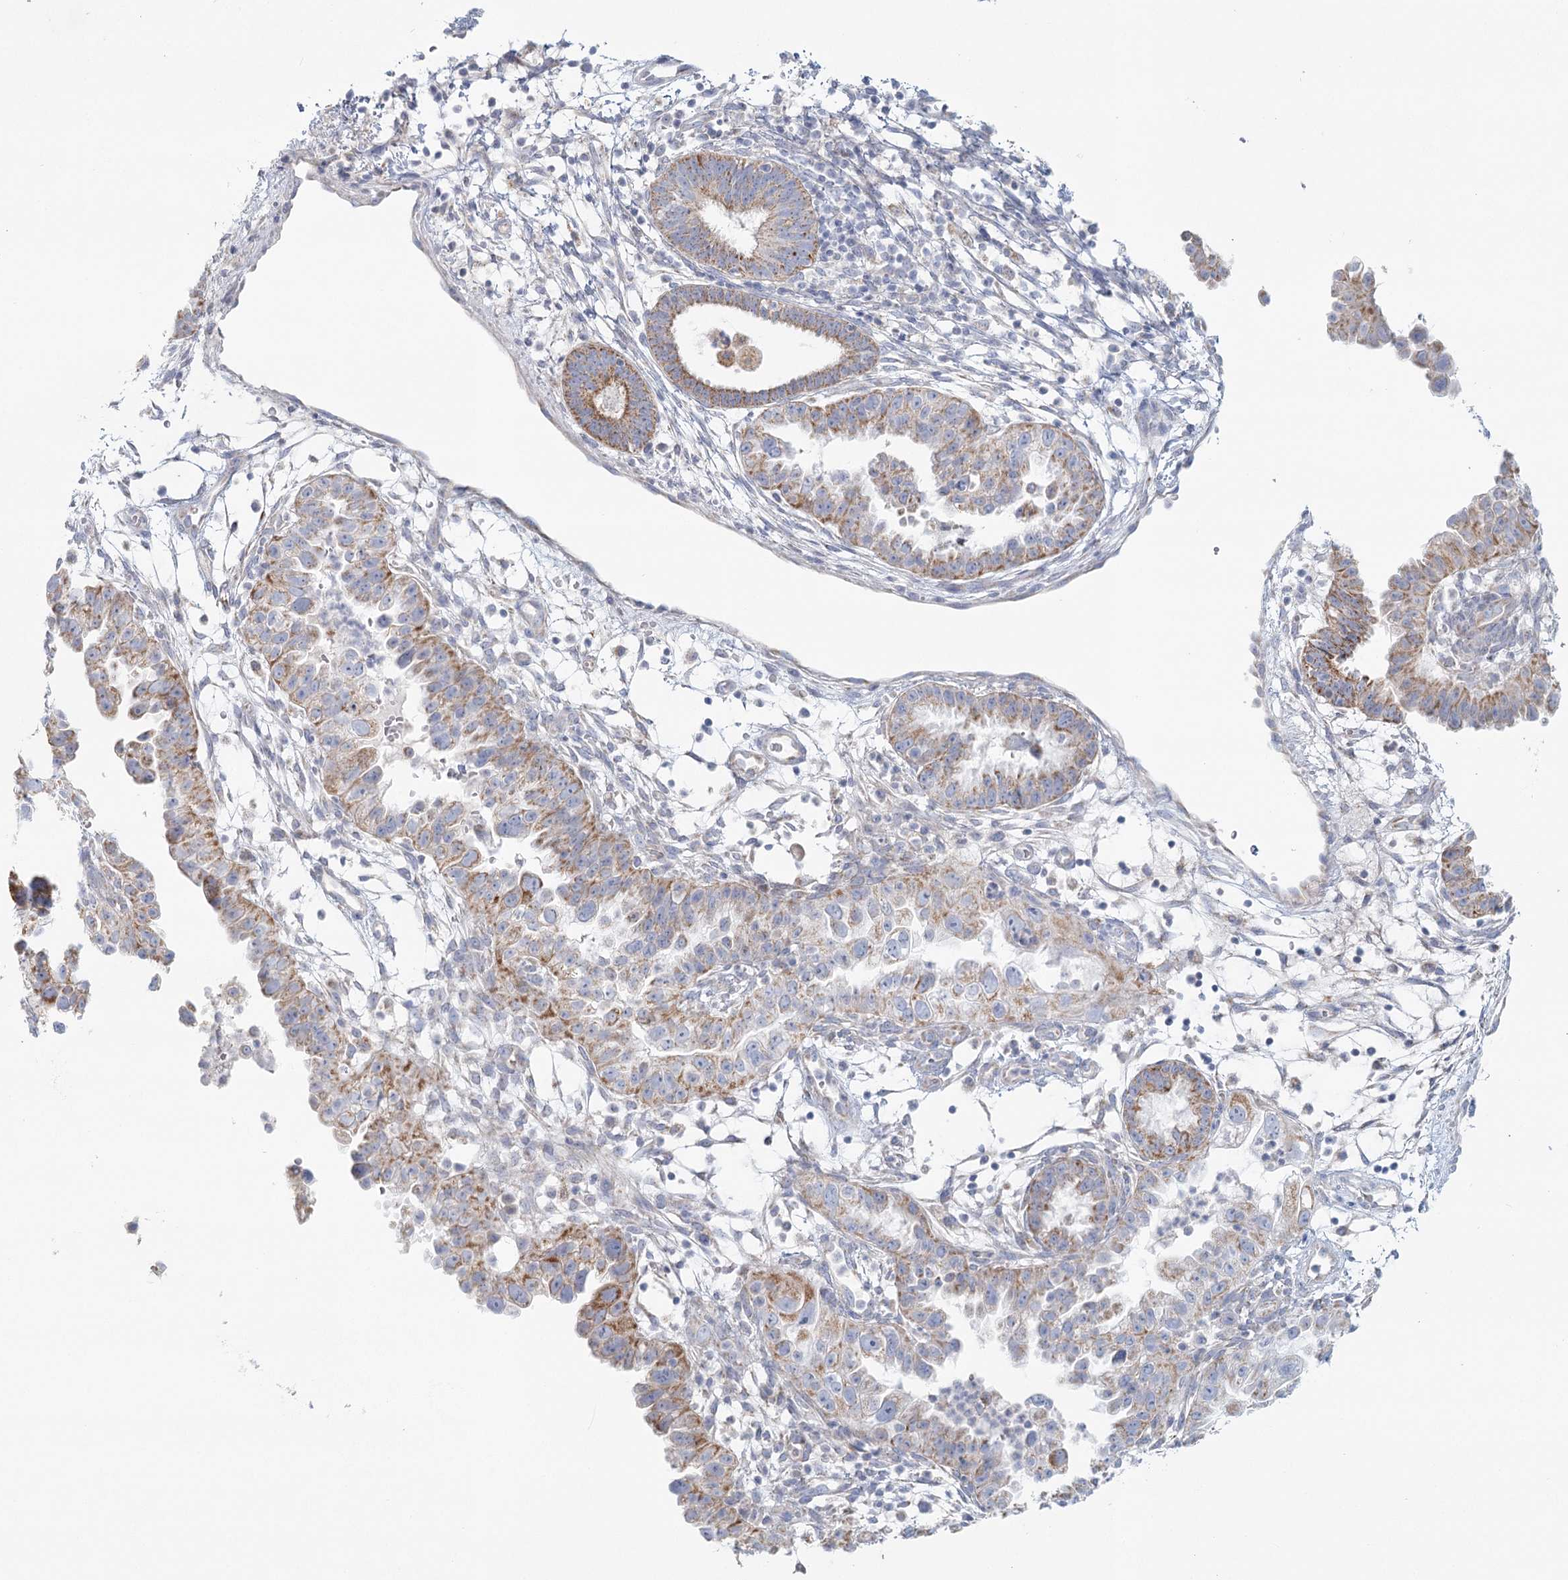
{"staining": {"intensity": "moderate", "quantity": "25%-75%", "location": "cytoplasmic/membranous"}, "tissue": "endometrial cancer", "cell_type": "Tumor cells", "image_type": "cancer", "snomed": [{"axis": "morphology", "description": "Adenocarcinoma, NOS"}, {"axis": "topography", "description": "Endometrium"}], "caption": "Human endometrial cancer (adenocarcinoma) stained with a protein marker exhibits moderate staining in tumor cells.", "gene": "BPHL", "patient": {"sex": "female", "age": 85}}